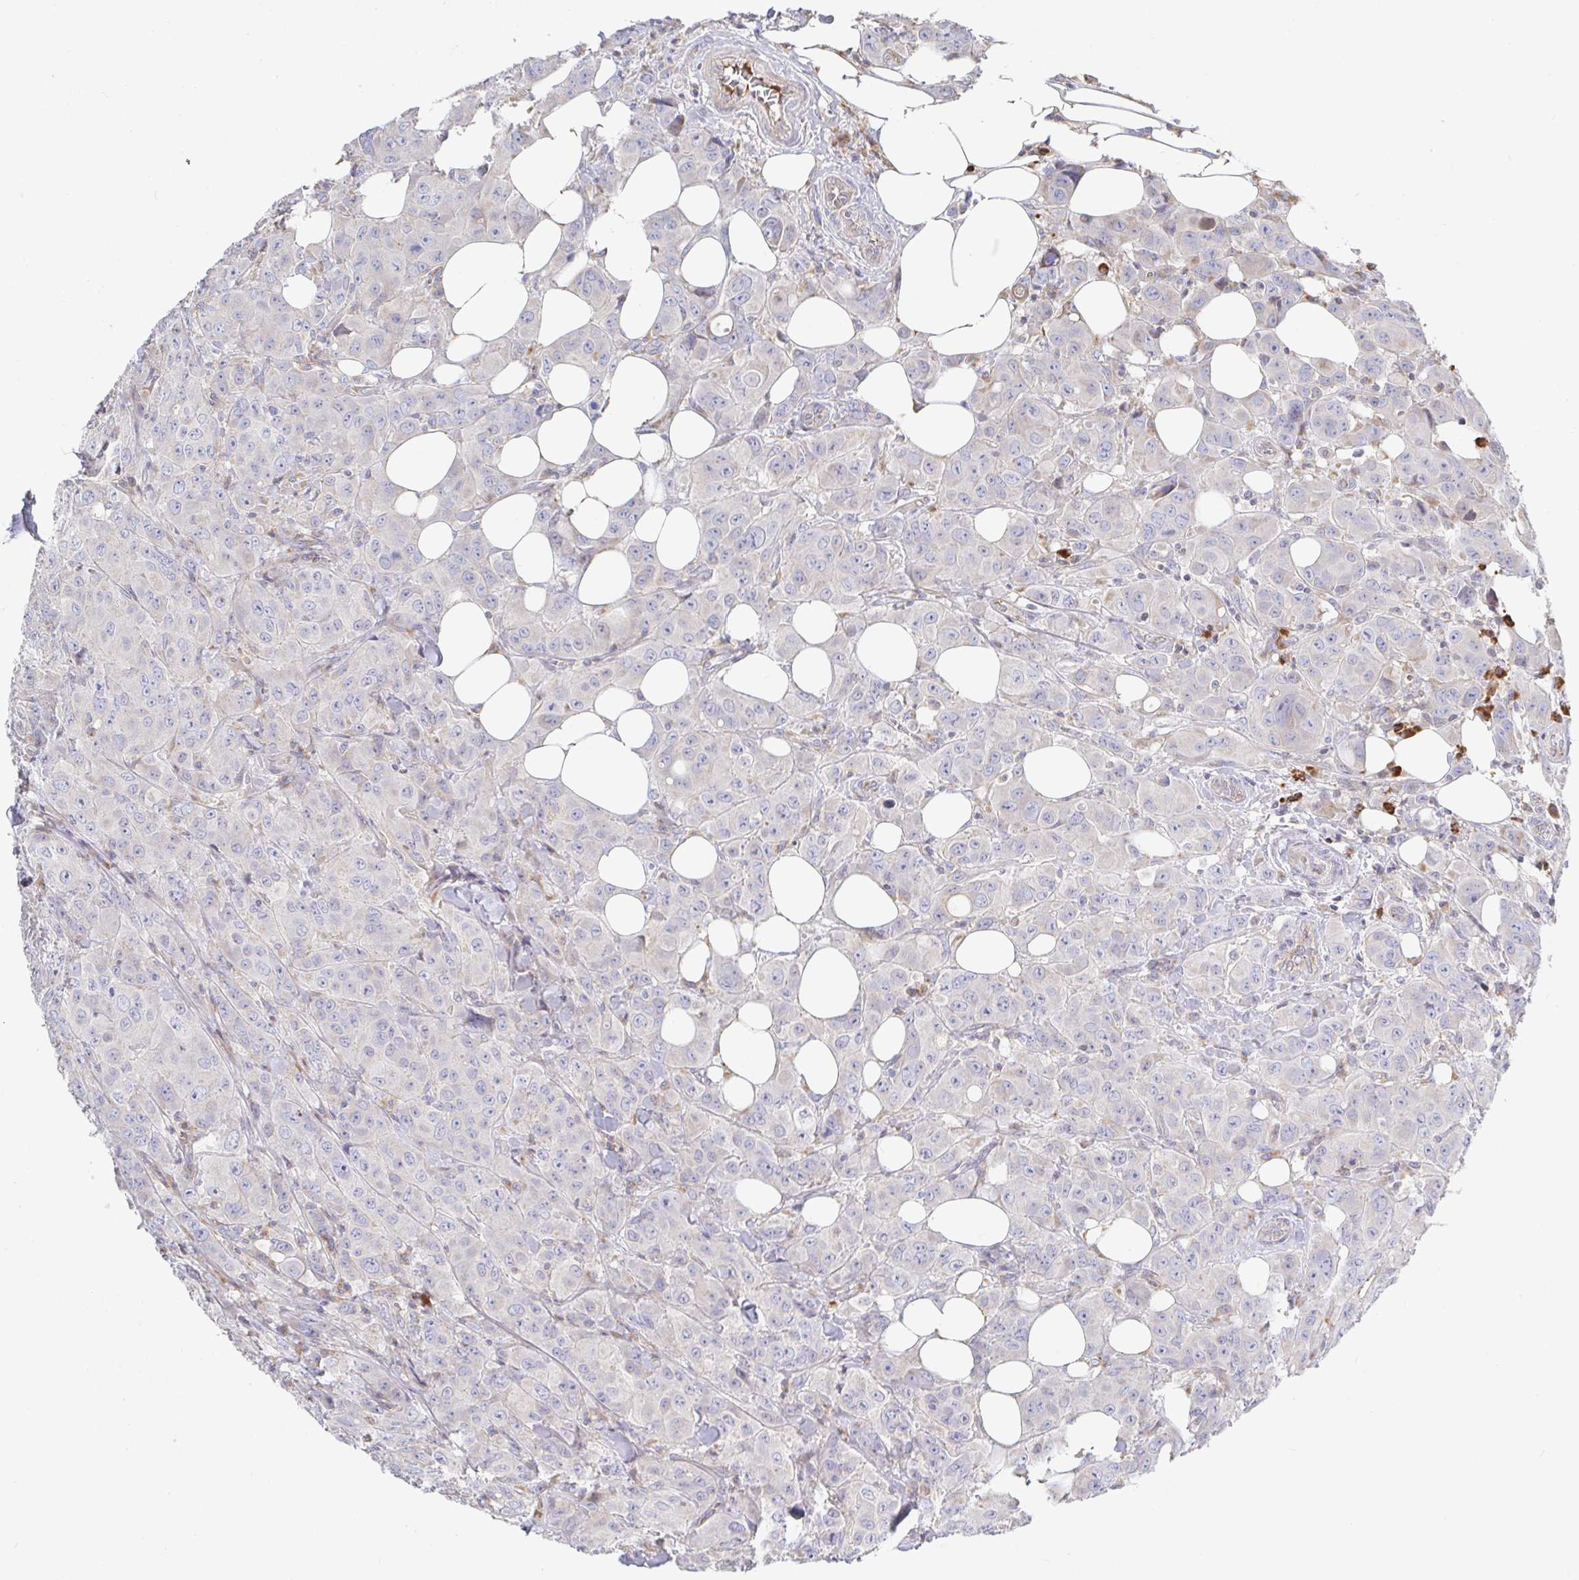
{"staining": {"intensity": "negative", "quantity": "none", "location": "none"}, "tissue": "breast cancer", "cell_type": "Tumor cells", "image_type": "cancer", "snomed": [{"axis": "morphology", "description": "Normal tissue, NOS"}, {"axis": "morphology", "description": "Duct carcinoma"}, {"axis": "topography", "description": "Breast"}], "caption": "IHC photomicrograph of breast cancer (invasive ductal carcinoma) stained for a protein (brown), which reveals no positivity in tumor cells.", "gene": "IRAK2", "patient": {"sex": "female", "age": 43}}